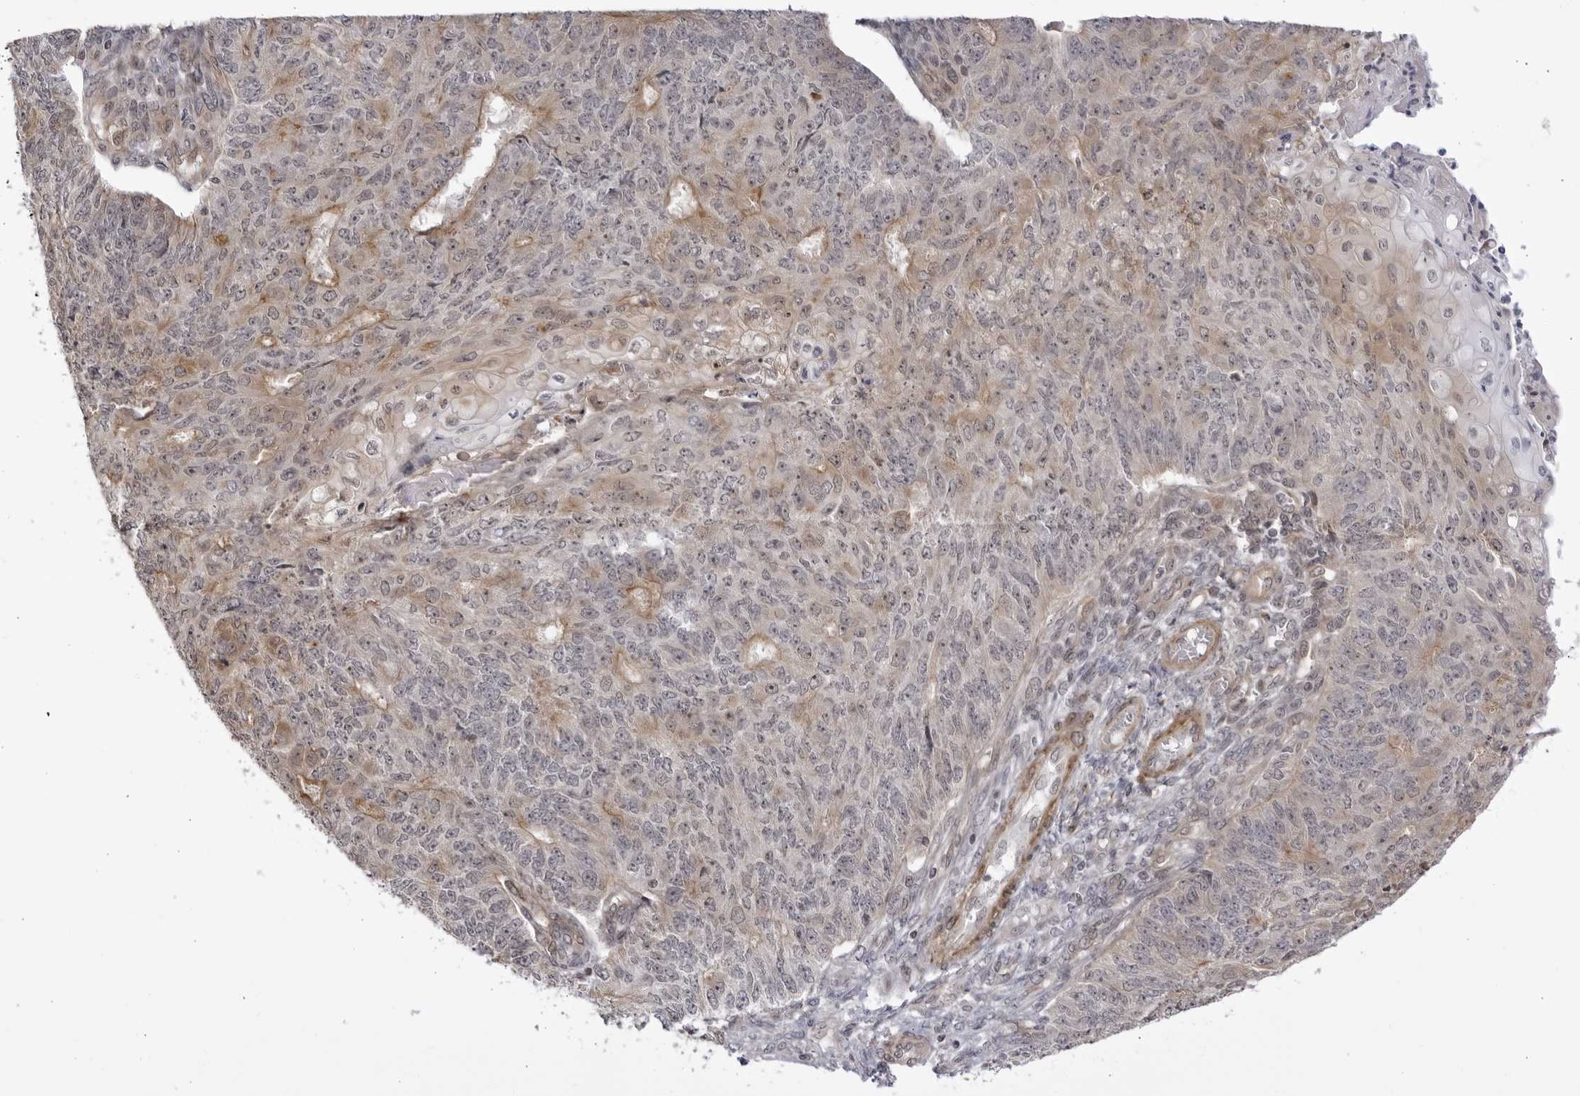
{"staining": {"intensity": "weak", "quantity": "25%-75%", "location": "cytoplasmic/membranous,nuclear"}, "tissue": "endometrial cancer", "cell_type": "Tumor cells", "image_type": "cancer", "snomed": [{"axis": "morphology", "description": "Adenocarcinoma, NOS"}, {"axis": "topography", "description": "Endometrium"}], "caption": "Tumor cells show low levels of weak cytoplasmic/membranous and nuclear staining in about 25%-75% of cells in human endometrial cancer (adenocarcinoma).", "gene": "CNBD1", "patient": {"sex": "female", "age": 32}}